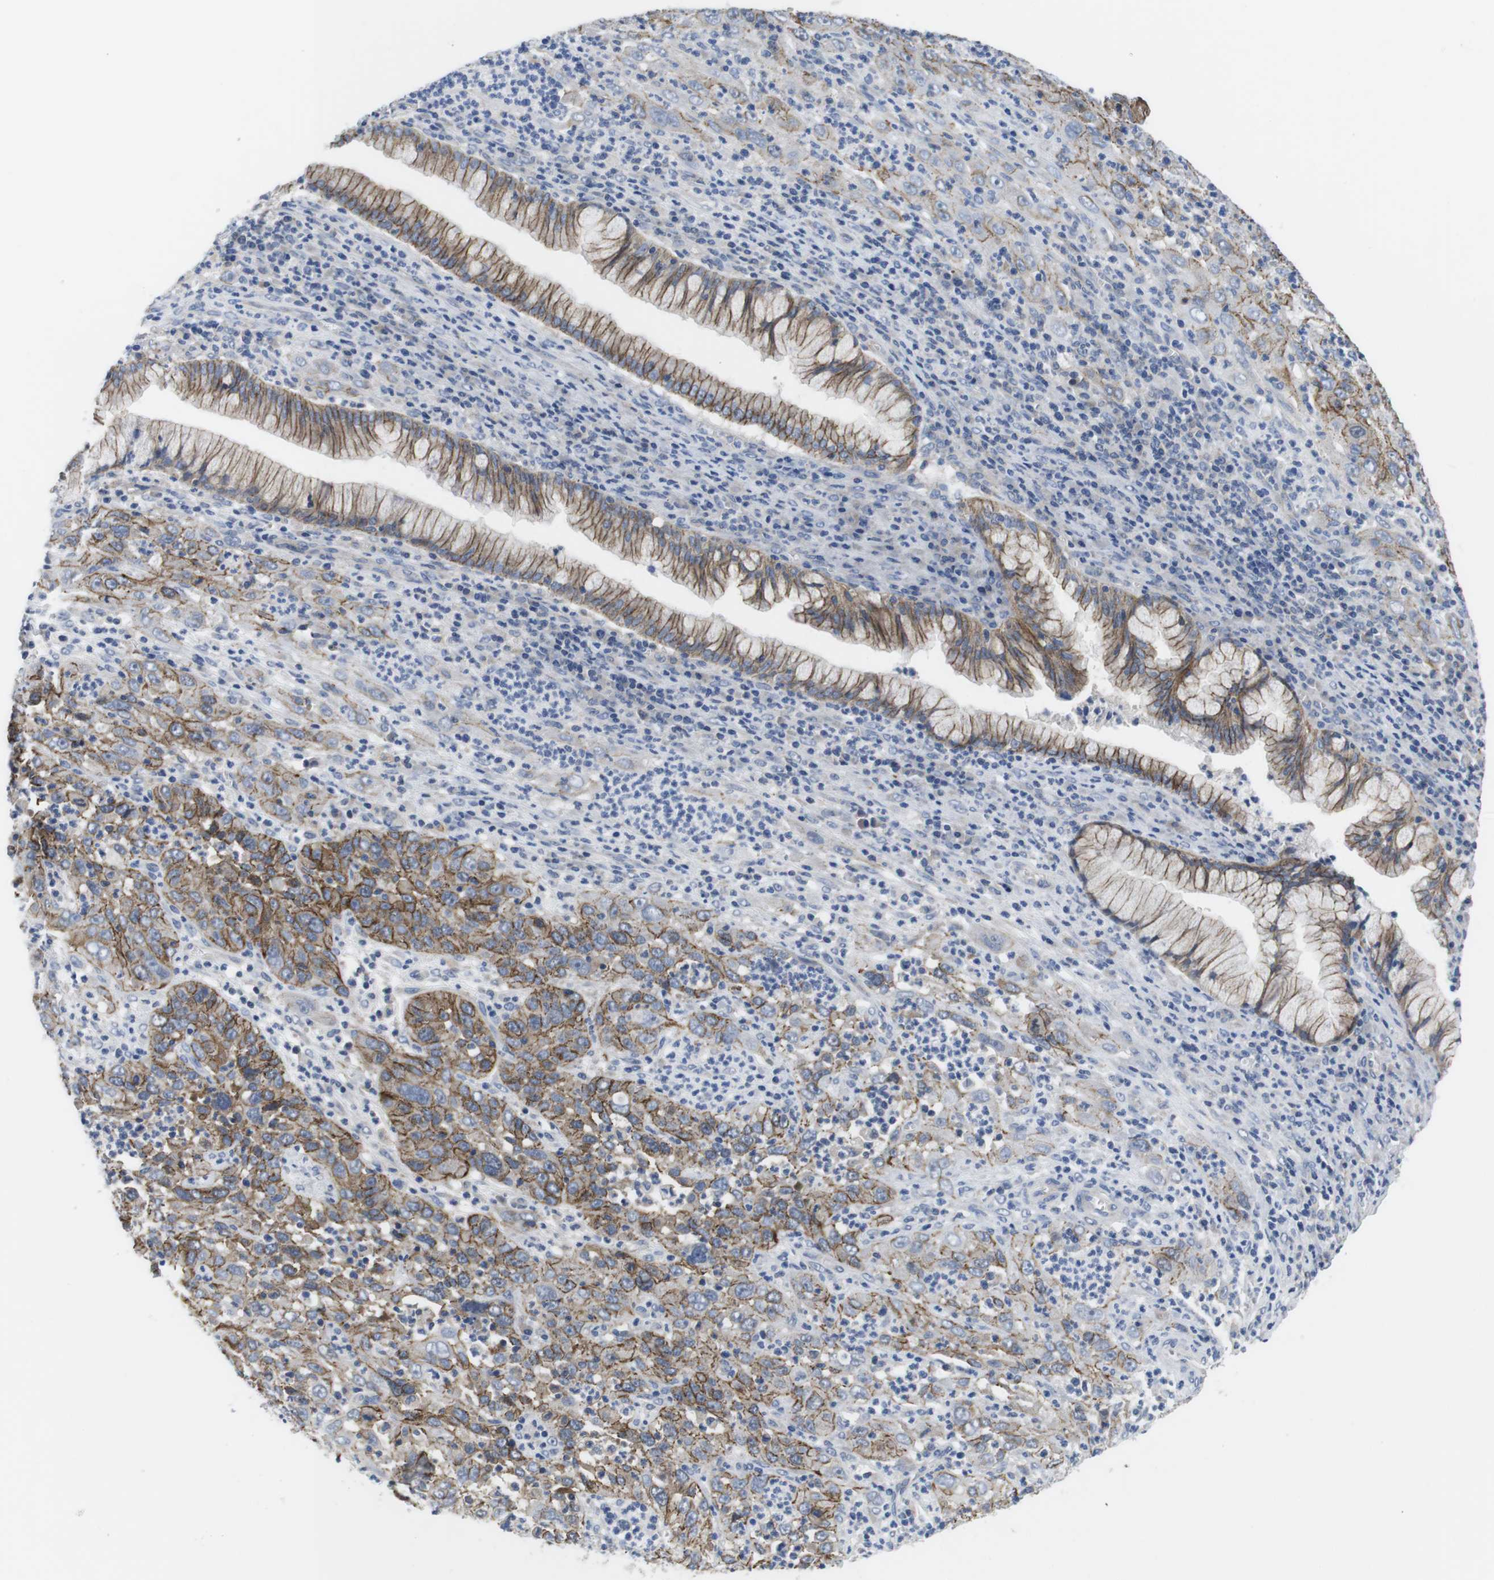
{"staining": {"intensity": "moderate", "quantity": ">75%", "location": "cytoplasmic/membranous"}, "tissue": "cervical cancer", "cell_type": "Tumor cells", "image_type": "cancer", "snomed": [{"axis": "morphology", "description": "Squamous cell carcinoma, NOS"}, {"axis": "topography", "description": "Cervix"}], "caption": "Protein staining of squamous cell carcinoma (cervical) tissue shows moderate cytoplasmic/membranous staining in about >75% of tumor cells. (DAB IHC with brightfield microscopy, high magnification).", "gene": "SCRIB", "patient": {"sex": "female", "age": 32}}